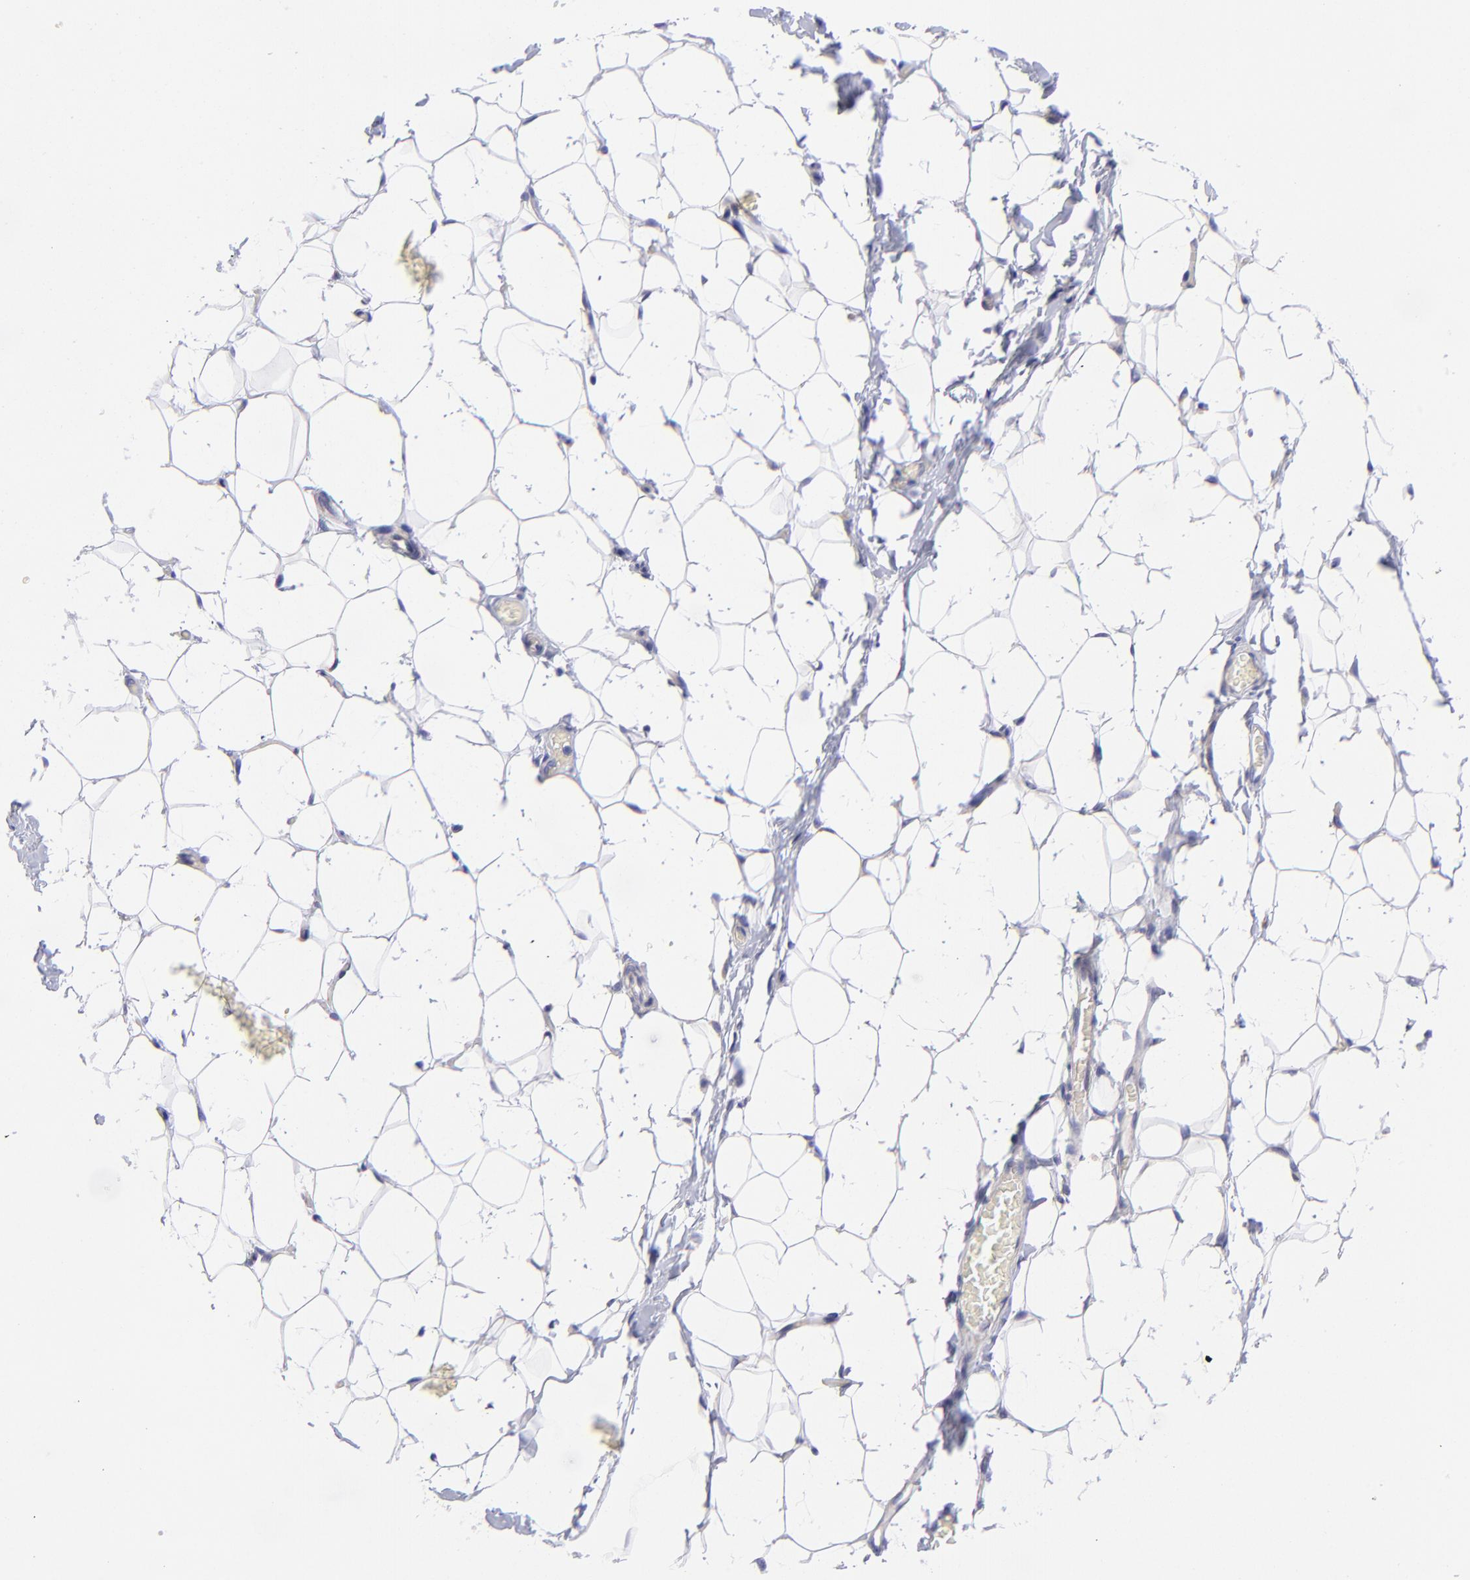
{"staining": {"intensity": "negative", "quantity": "none", "location": "none"}, "tissue": "adipose tissue", "cell_type": "Adipocytes", "image_type": "normal", "snomed": [{"axis": "morphology", "description": "Normal tissue, NOS"}, {"axis": "topography", "description": "Soft tissue"}], "caption": "The image displays no significant positivity in adipocytes of adipose tissue.", "gene": "PPFIBP1", "patient": {"sex": "male", "age": 26}}